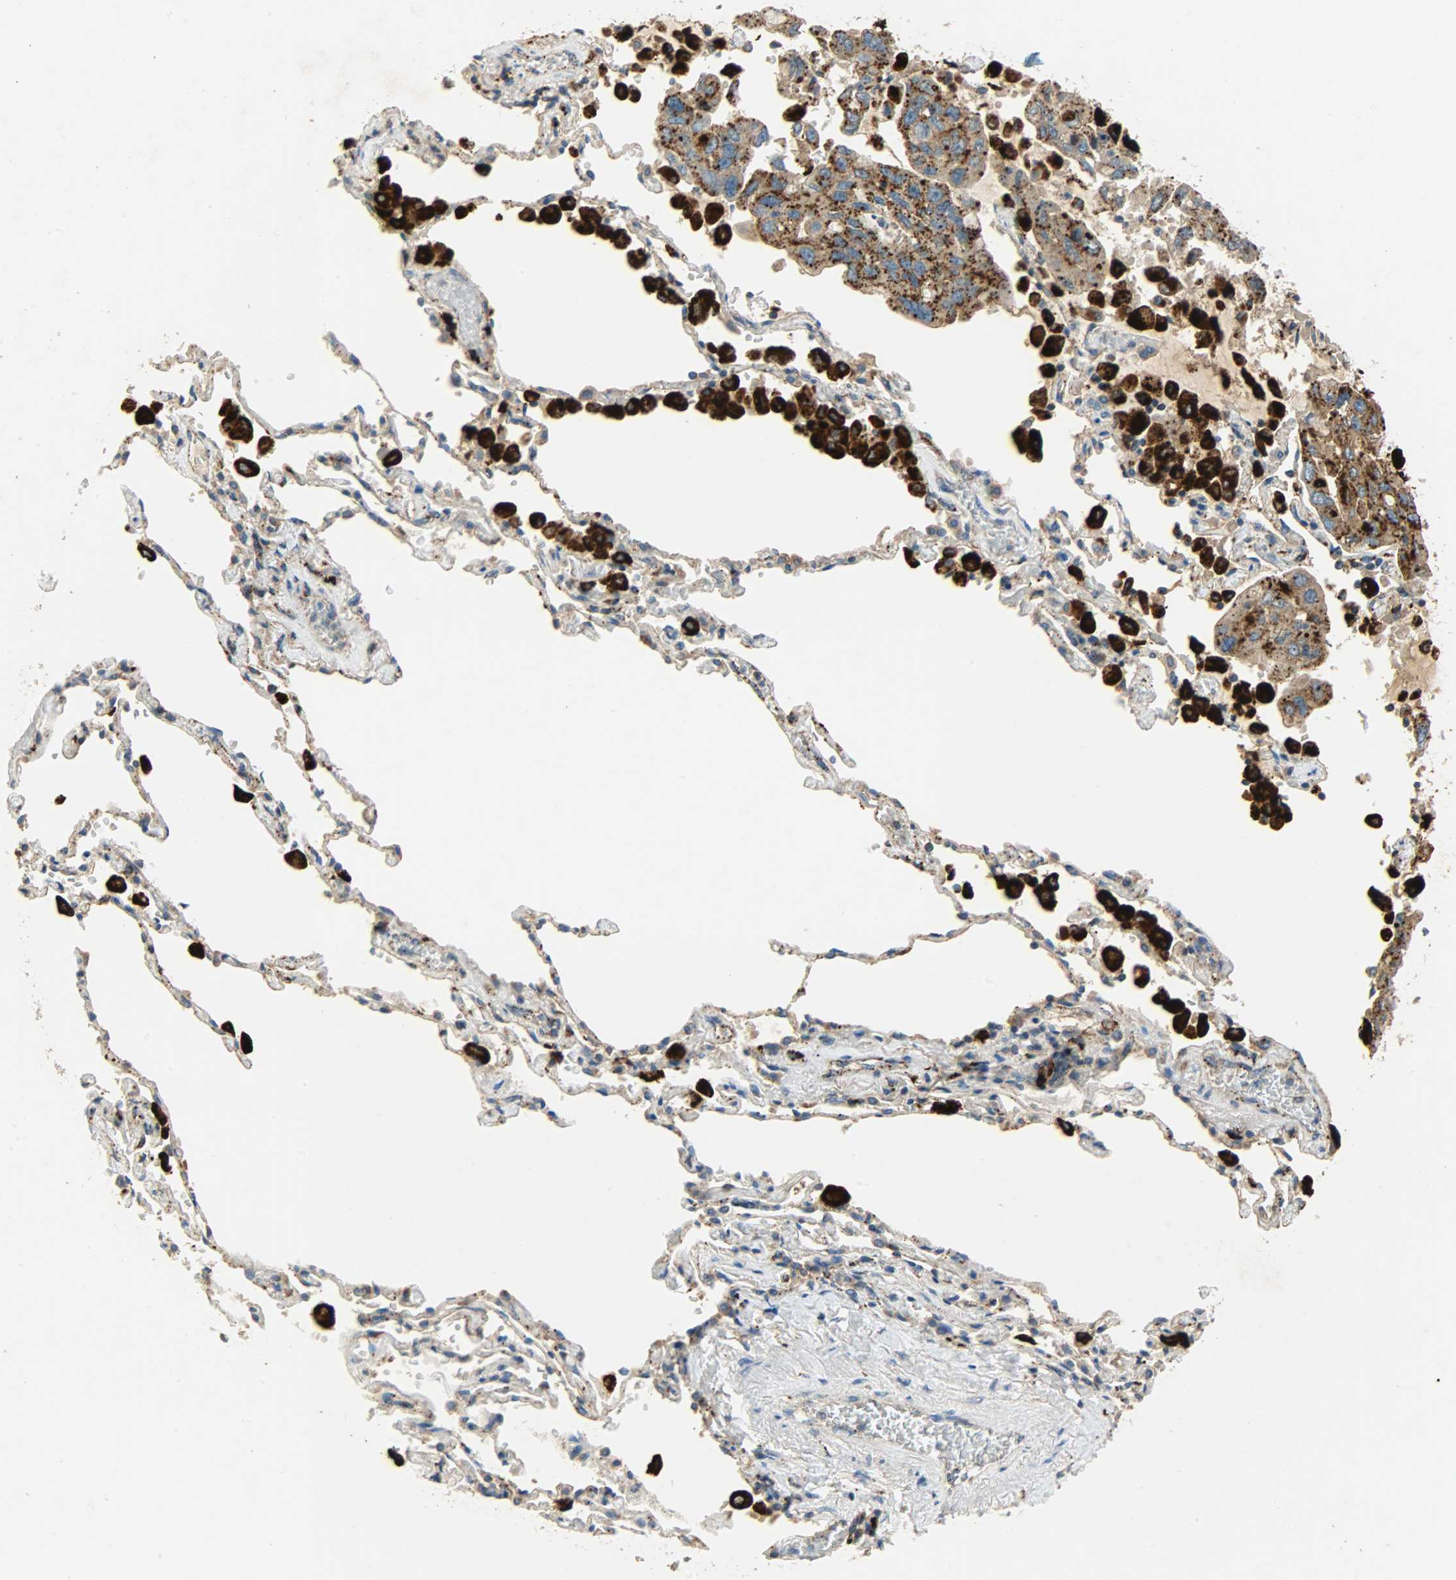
{"staining": {"intensity": "moderate", "quantity": ">75%", "location": "cytoplasmic/membranous"}, "tissue": "lung cancer", "cell_type": "Tumor cells", "image_type": "cancer", "snomed": [{"axis": "morphology", "description": "Adenocarcinoma, NOS"}, {"axis": "topography", "description": "Lung"}], "caption": "Immunohistochemical staining of human lung cancer exhibits medium levels of moderate cytoplasmic/membranous staining in approximately >75% of tumor cells.", "gene": "ASAH1", "patient": {"sex": "male", "age": 64}}